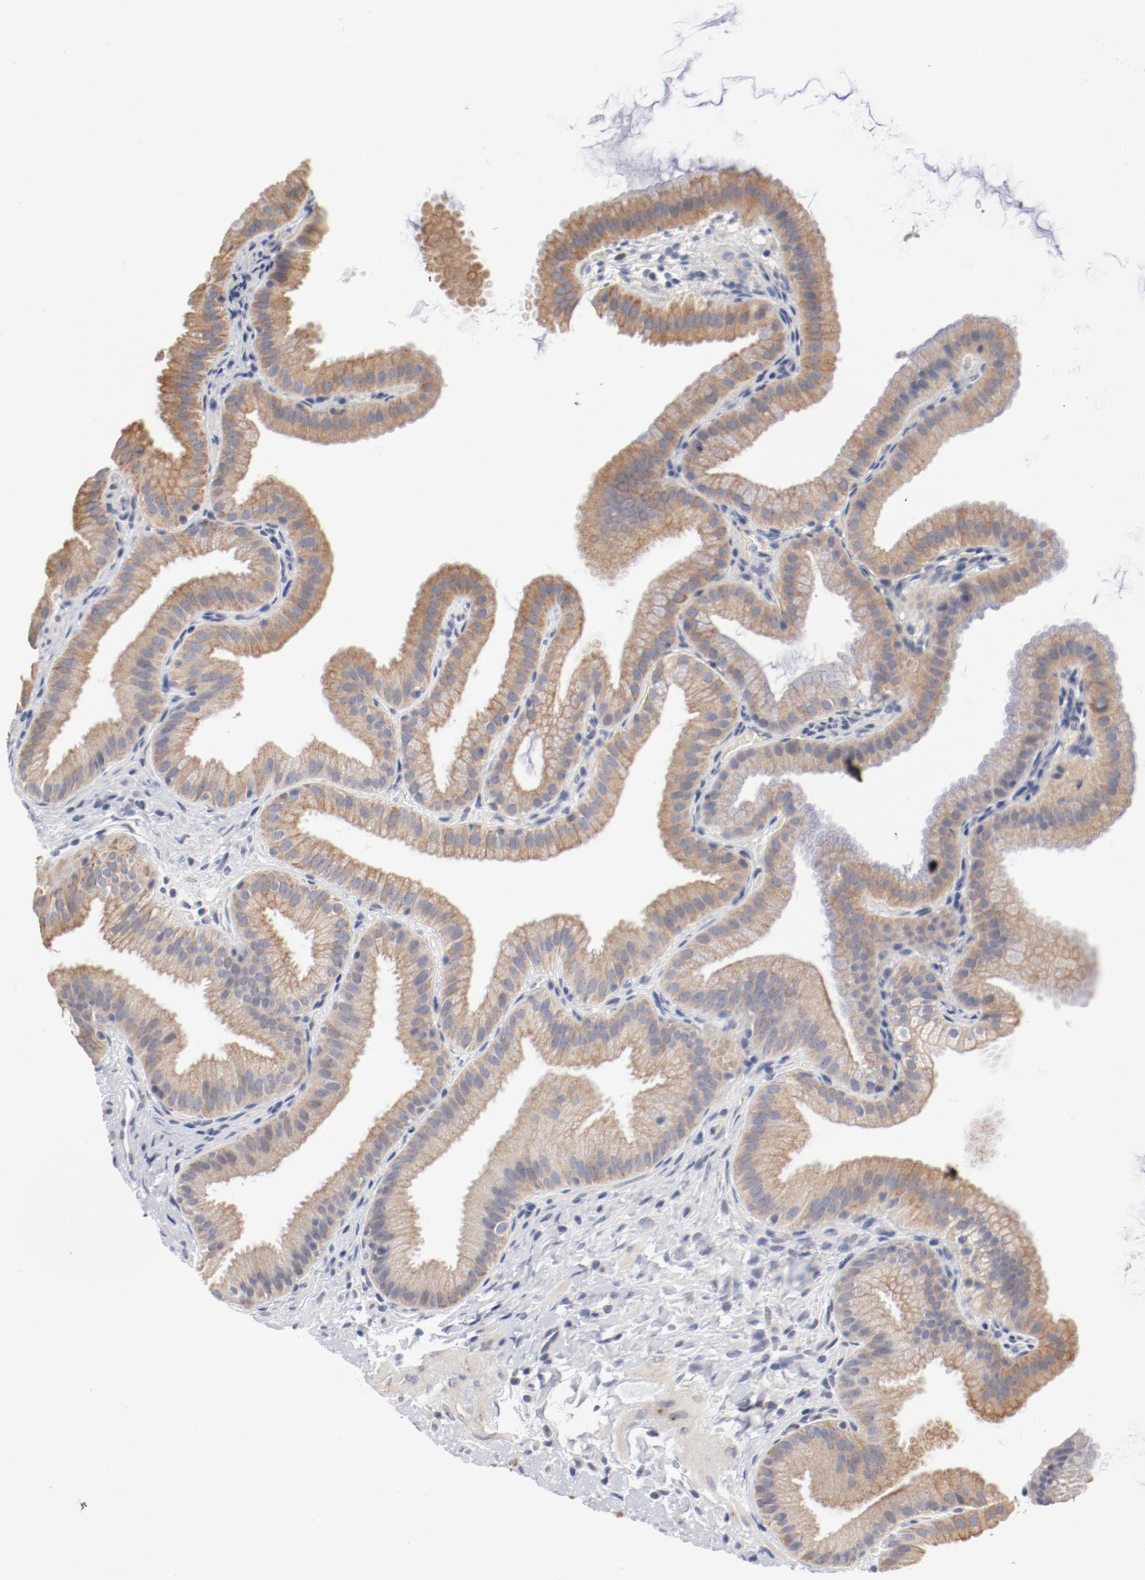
{"staining": {"intensity": "weak", "quantity": ">75%", "location": "cytoplasmic/membranous"}, "tissue": "gallbladder", "cell_type": "Glandular cells", "image_type": "normal", "snomed": [{"axis": "morphology", "description": "Normal tissue, NOS"}, {"axis": "topography", "description": "Gallbladder"}], "caption": "Approximately >75% of glandular cells in unremarkable gallbladder reveal weak cytoplasmic/membranous protein staining as visualized by brown immunohistochemical staining.", "gene": "GPR143", "patient": {"sex": "female", "age": 63}}